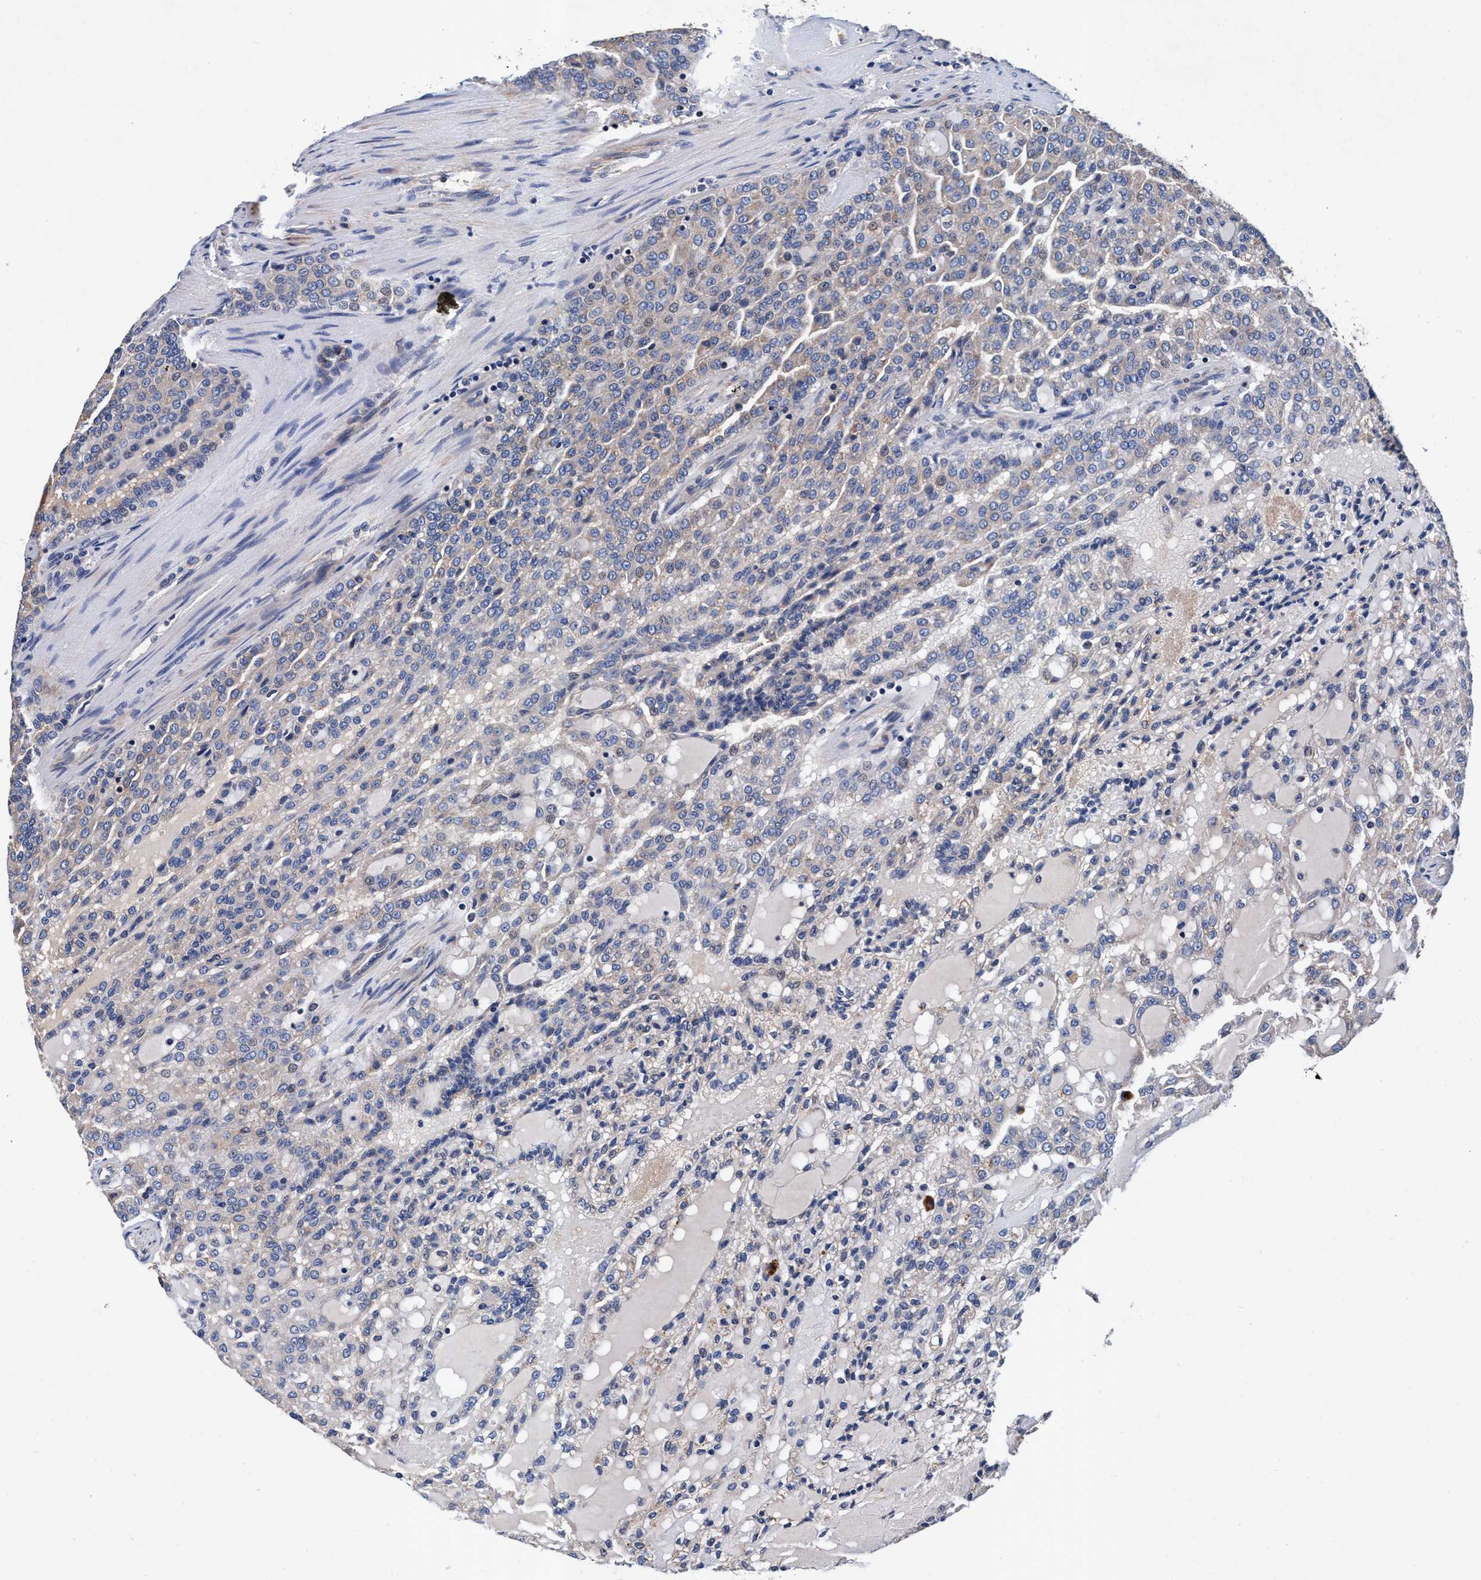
{"staining": {"intensity": "negative", "quantity": "none", "location": "none"}, "tissue": "renal cancer", "cell_type": "Tumor cells", "image_type": "cancer", "snomed": [{"axis": "morphology", "description": "Adenocarcinoma, NOS"}, {"axis": "topography", "description": "Kidney"}], "caption": "Immunohistochemical staining of human adenocarcinoma (renal) demonstrates no significant expression in tumor cells.", "gene": "RNF208", "patient": {"sex": "male", "age": 63}}